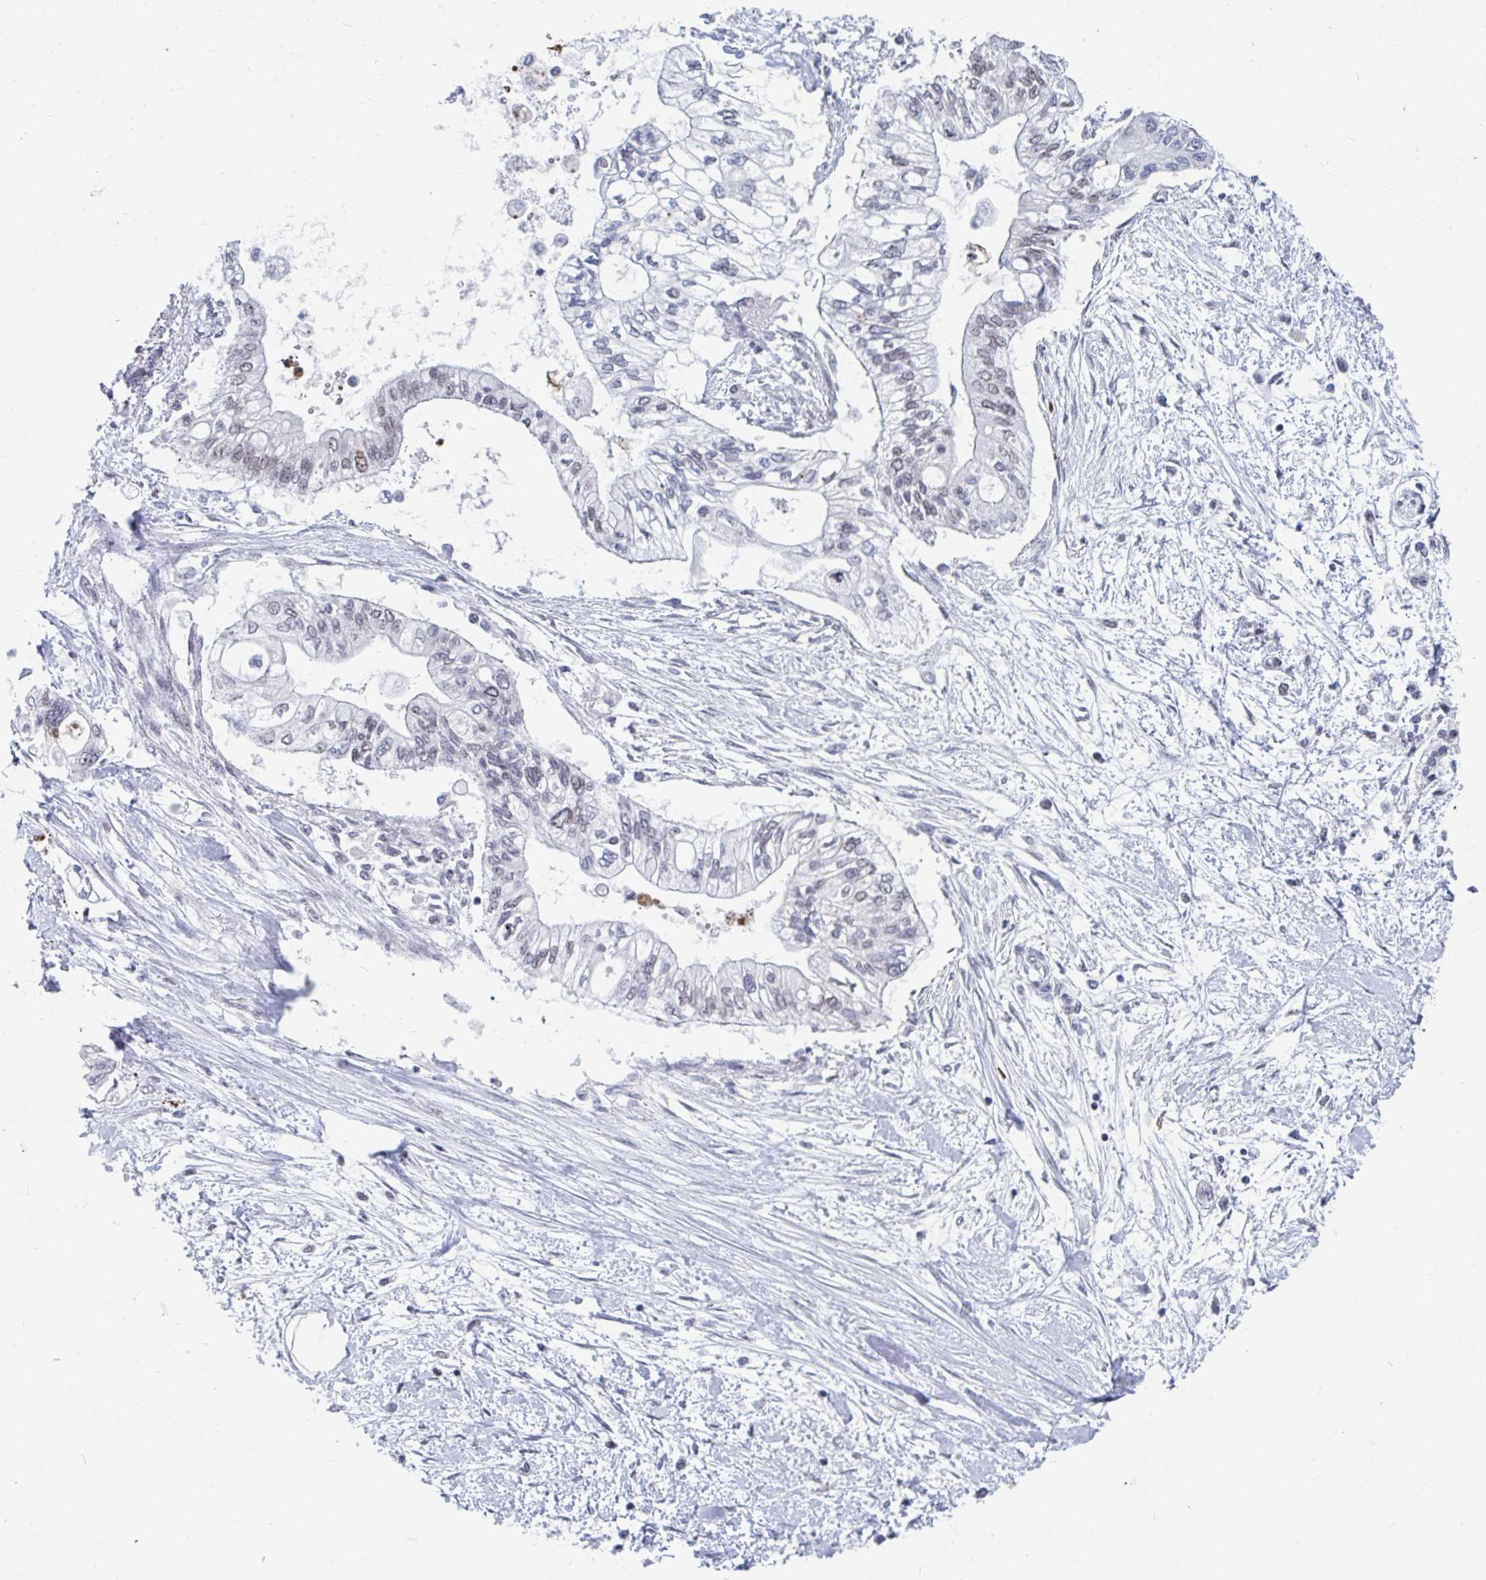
{"staining": {"intensity": "weak", "quantity": "<25%", "location": "nuclear"}, "tissue": "pancreatic cancer", "cell_type": "Tumor cells", "image_type": "cancer", "snomed": [{"axis": "morphology", "description": "Adenocarcinoma, NOS"}, {"axis": "topography", "description": "Pancreas"}], "caption": "The photomicrograph shows no significant staining in tumor cells of adenocarcinoma (pancreatic). (DAB (3,3'-diaminobenzidine) immunohistochemistry (IHC), high magnification).", "gene": "TRIP12", "patient": {"sex": "female", "age": 77}}